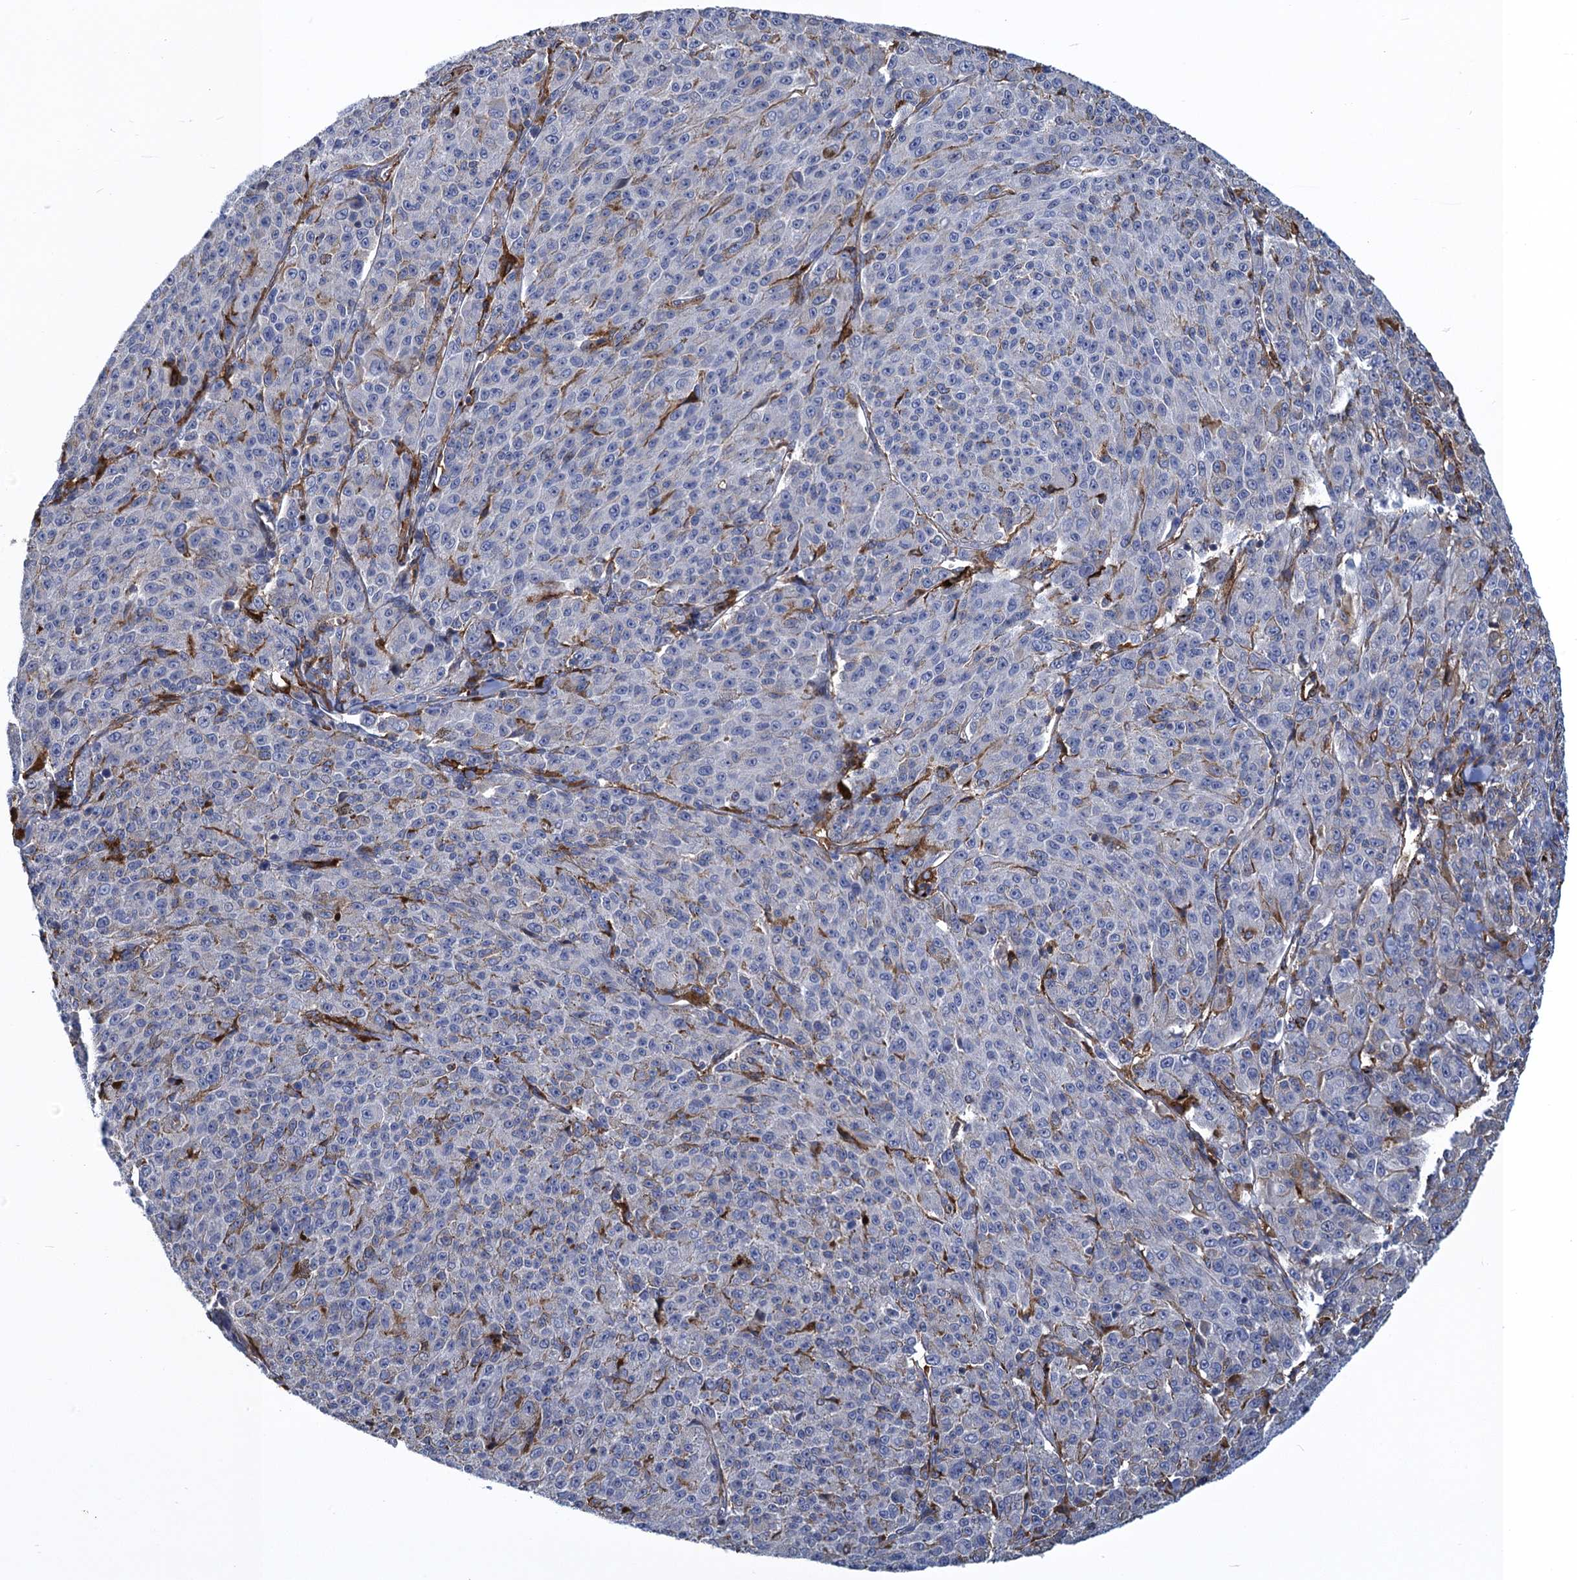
{"staining": {"intensity": "negative", "quantity": "none", "location": "none"}, "tissue": "melanoma", "cell_type": "Tumor cells", "image_type": "cancer", "snomed": [{"axis": "morphology", "description": "Malignant melanoma, NOS"}, {"axis": "topography", "description": "Skin"}], "caption": "DAB (3,3'-diaminobenzidine) immunohistochemical staining of malignant melanoma reveals no significant positivity in tumor cells. The staining was performed using DAB (3,3'-diaminobenzidine) to visualize the protein expression in brown, while the nuclei were stained in blue with hematoxylin (Magnification: 20x).", "gene": "DNHD1", "patient": {"sex": "female", "age": 52}}